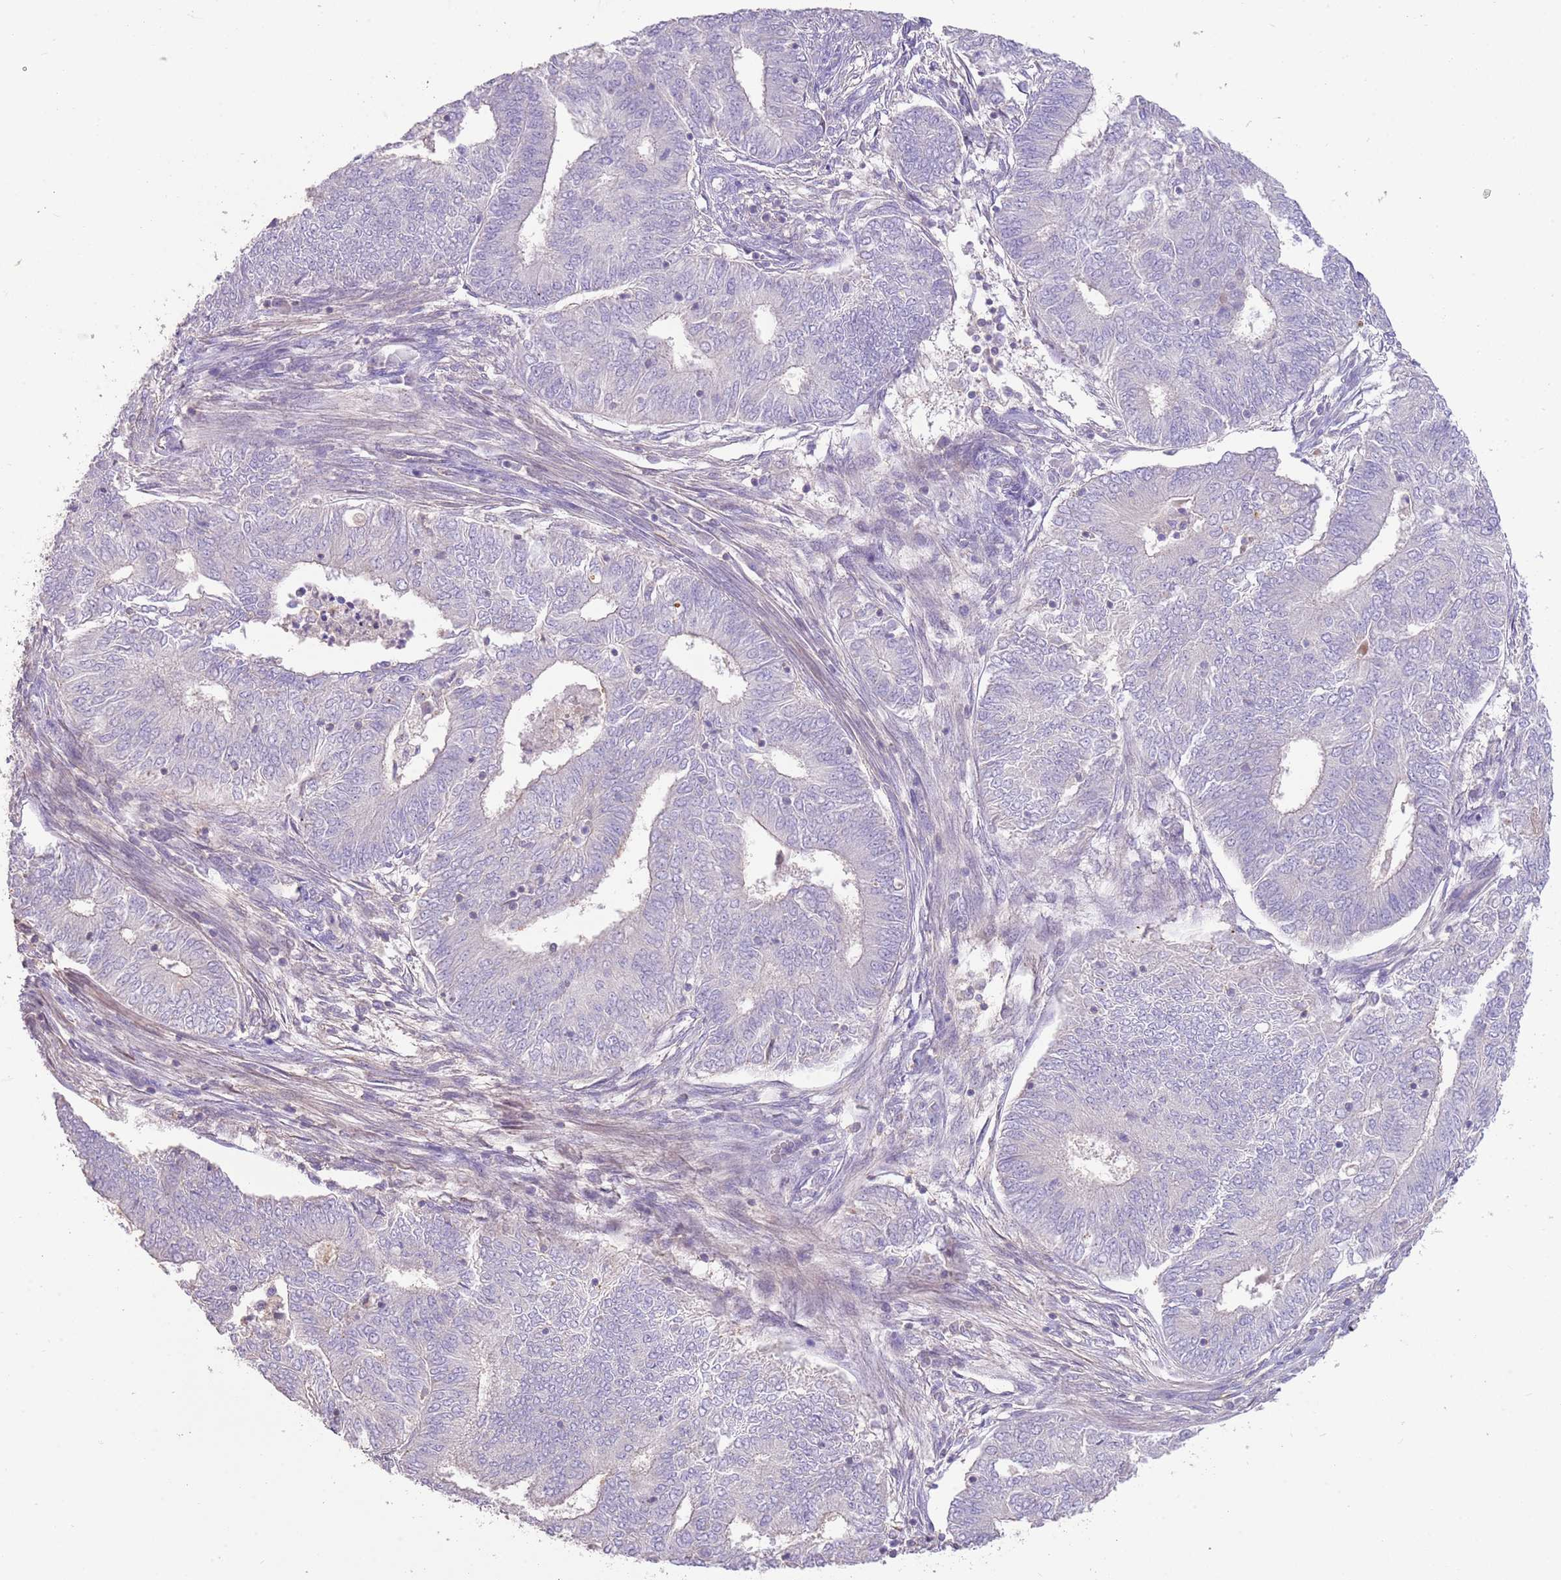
{"staining": {"intensity": "negative", "quantity": "none", "location": "none"}, "tissue": "endometrial cancer", "cell_type": "Tumor cells", "image_type": "cancer", "snomed": [{"axis": "morphology", "description": "Adenocarcinoma, NOS"}, {"axis": "topography", "description": "Endometrium"}], "caption": "This is an immunohistochemistry (IHC) photomicrograph of endometrial cancer. There is no positivity in tumor cells.", "gene": "SFTPA1", "patient": {"sex": "female", "age": 62}}